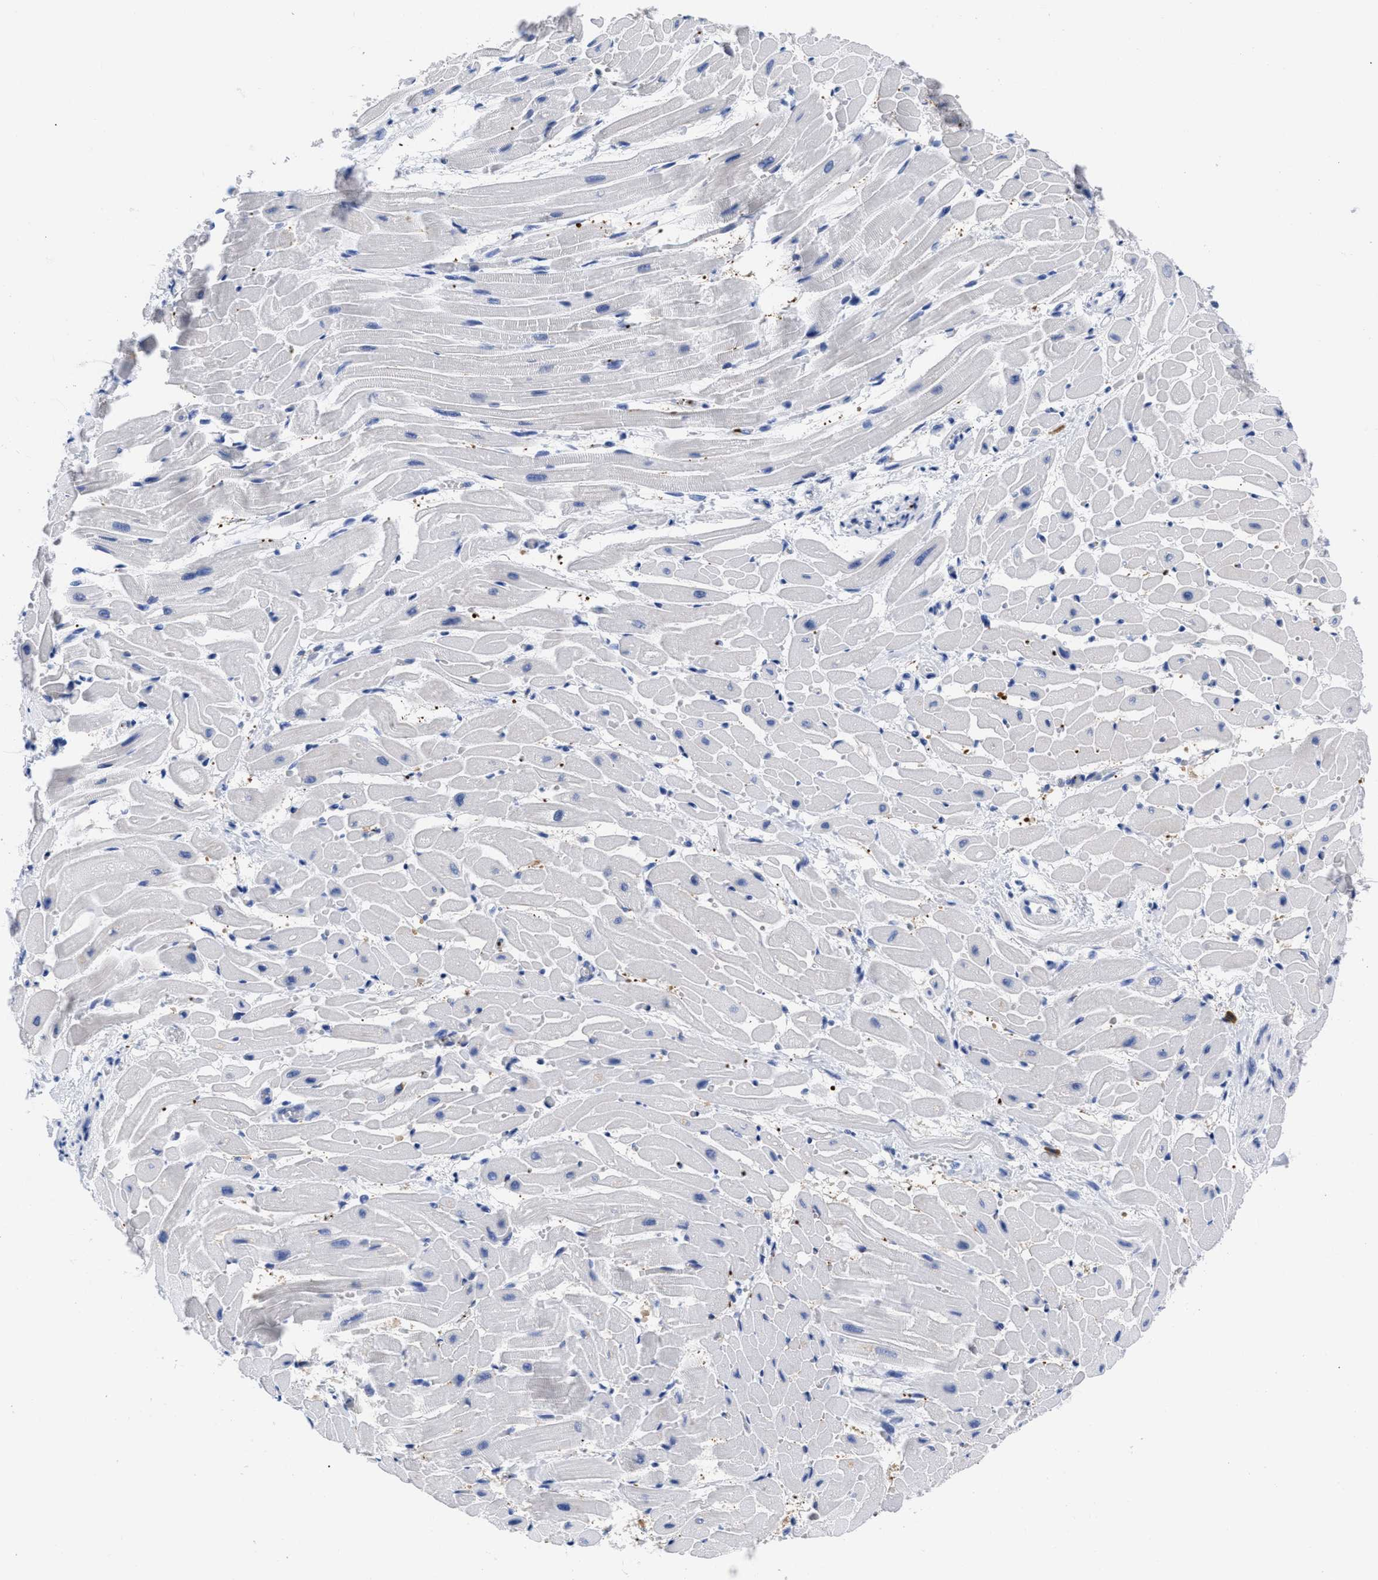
{"staining": {"intensity": "moderate", "quantity": "<25%", "location": "cytoplasmic/membranous"}, "tissue": "heart muscle", "cell_type": "Cardiomyocytes", "image_type": "normal", "snomed": [{"axis": "morphology", "description": "Normal tissue, NOS"}, {"axis": "topography", "description": "Heart"}], "caption": "Immunohistochemistry of normal heart muscle exhibits low levels of moderate cytoplasmic/membranous expression in approximately <25% of cardiomyocytes.", "gene": "TREML1", "patient": {"sex": "male", "age": 45}}